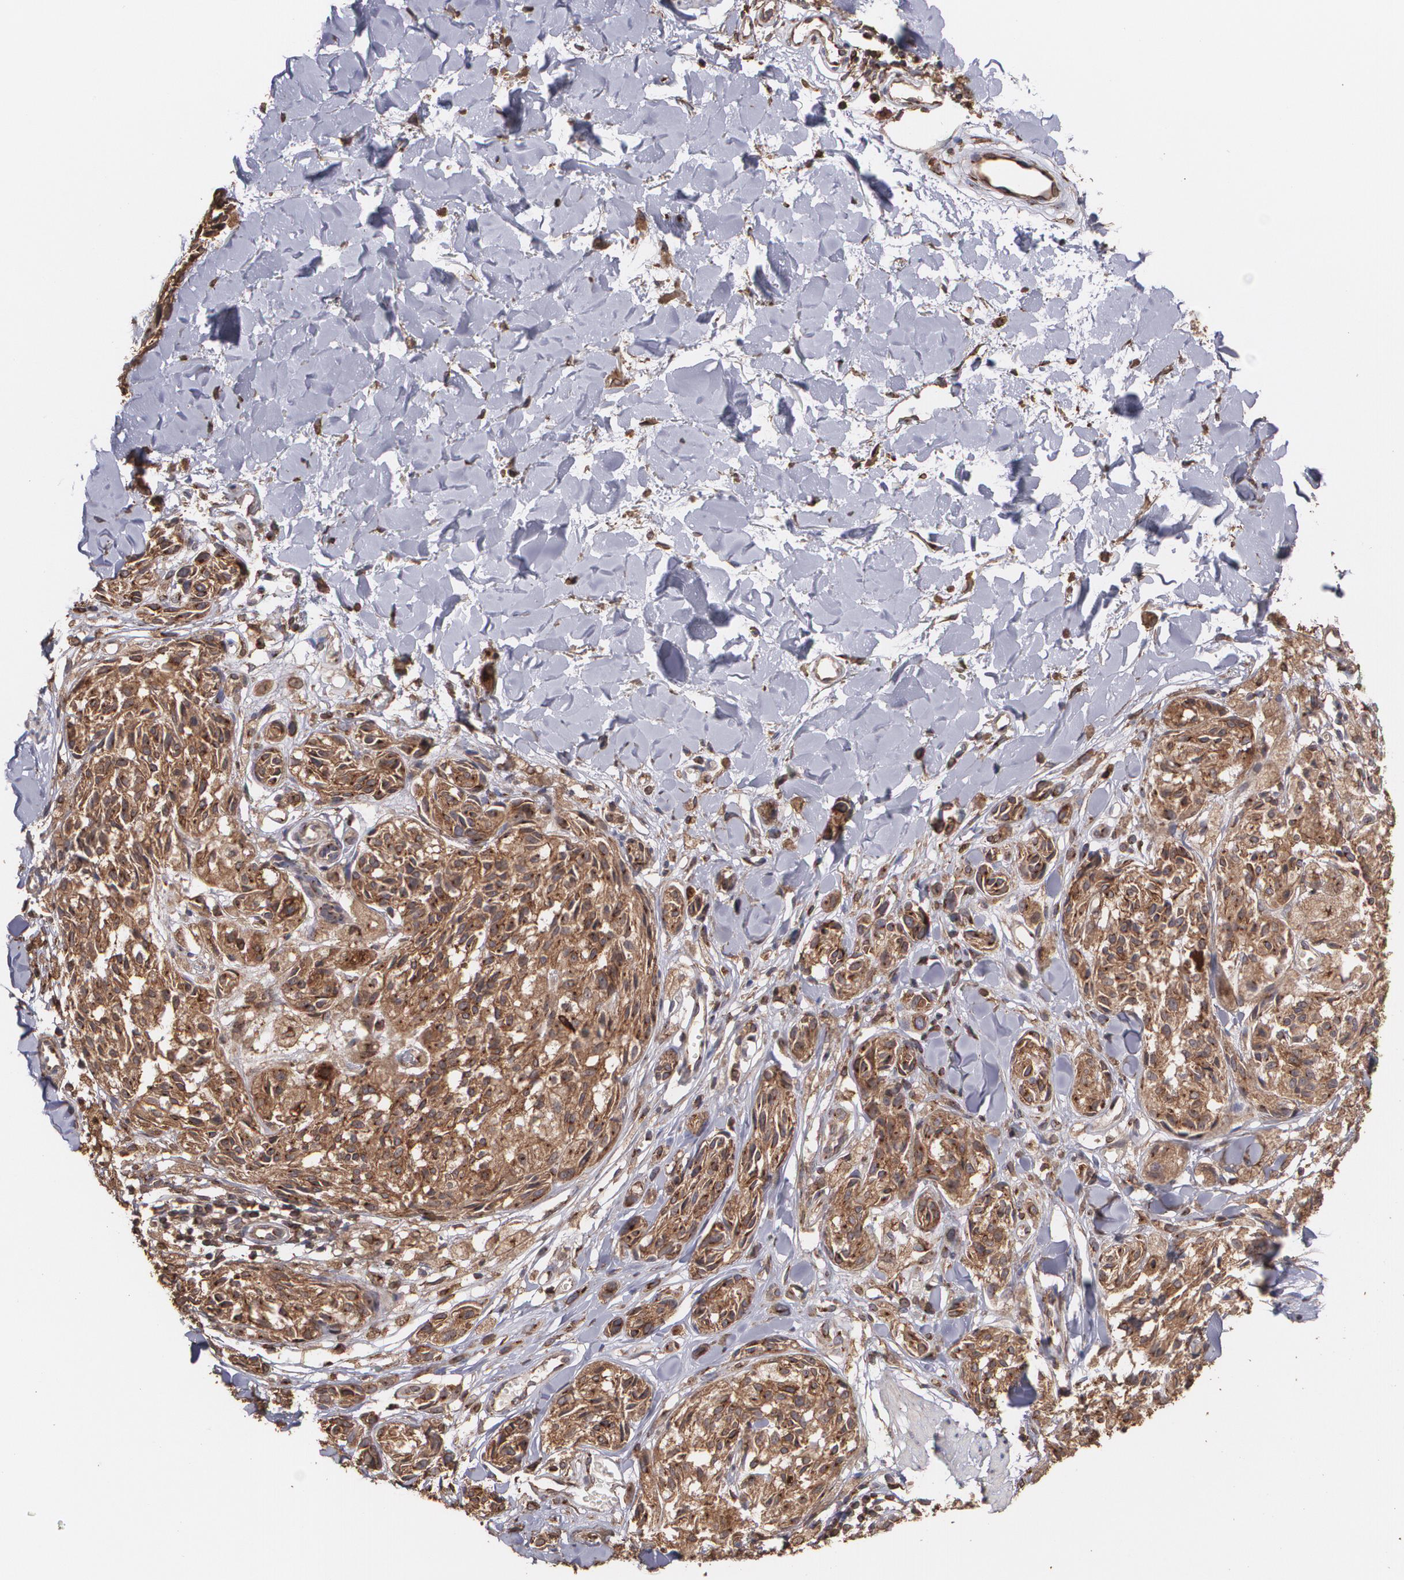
{"staining": {"intensity": "strong", "quantity": ">75%", "location": "cytoplasmic/membranous"}, "tissue": "melanoma", "cell_type": "Tumor cells", "image_type": "cancer", "snomed": [{"axis": "morphology", "description": "Malignant melanoma, Metastatic site"}, {"axis": "topography", "description": "Skin"}], "caption": "Approximately >75% of tumor cells in human malignant melanoma (metastatic site) exhibit strong cytoplasmic/membranous protein staining as visualized by brown immunohistochemical staining.", "gene": "TRIP11", "patient": {"sex": "female", "age": 66}}